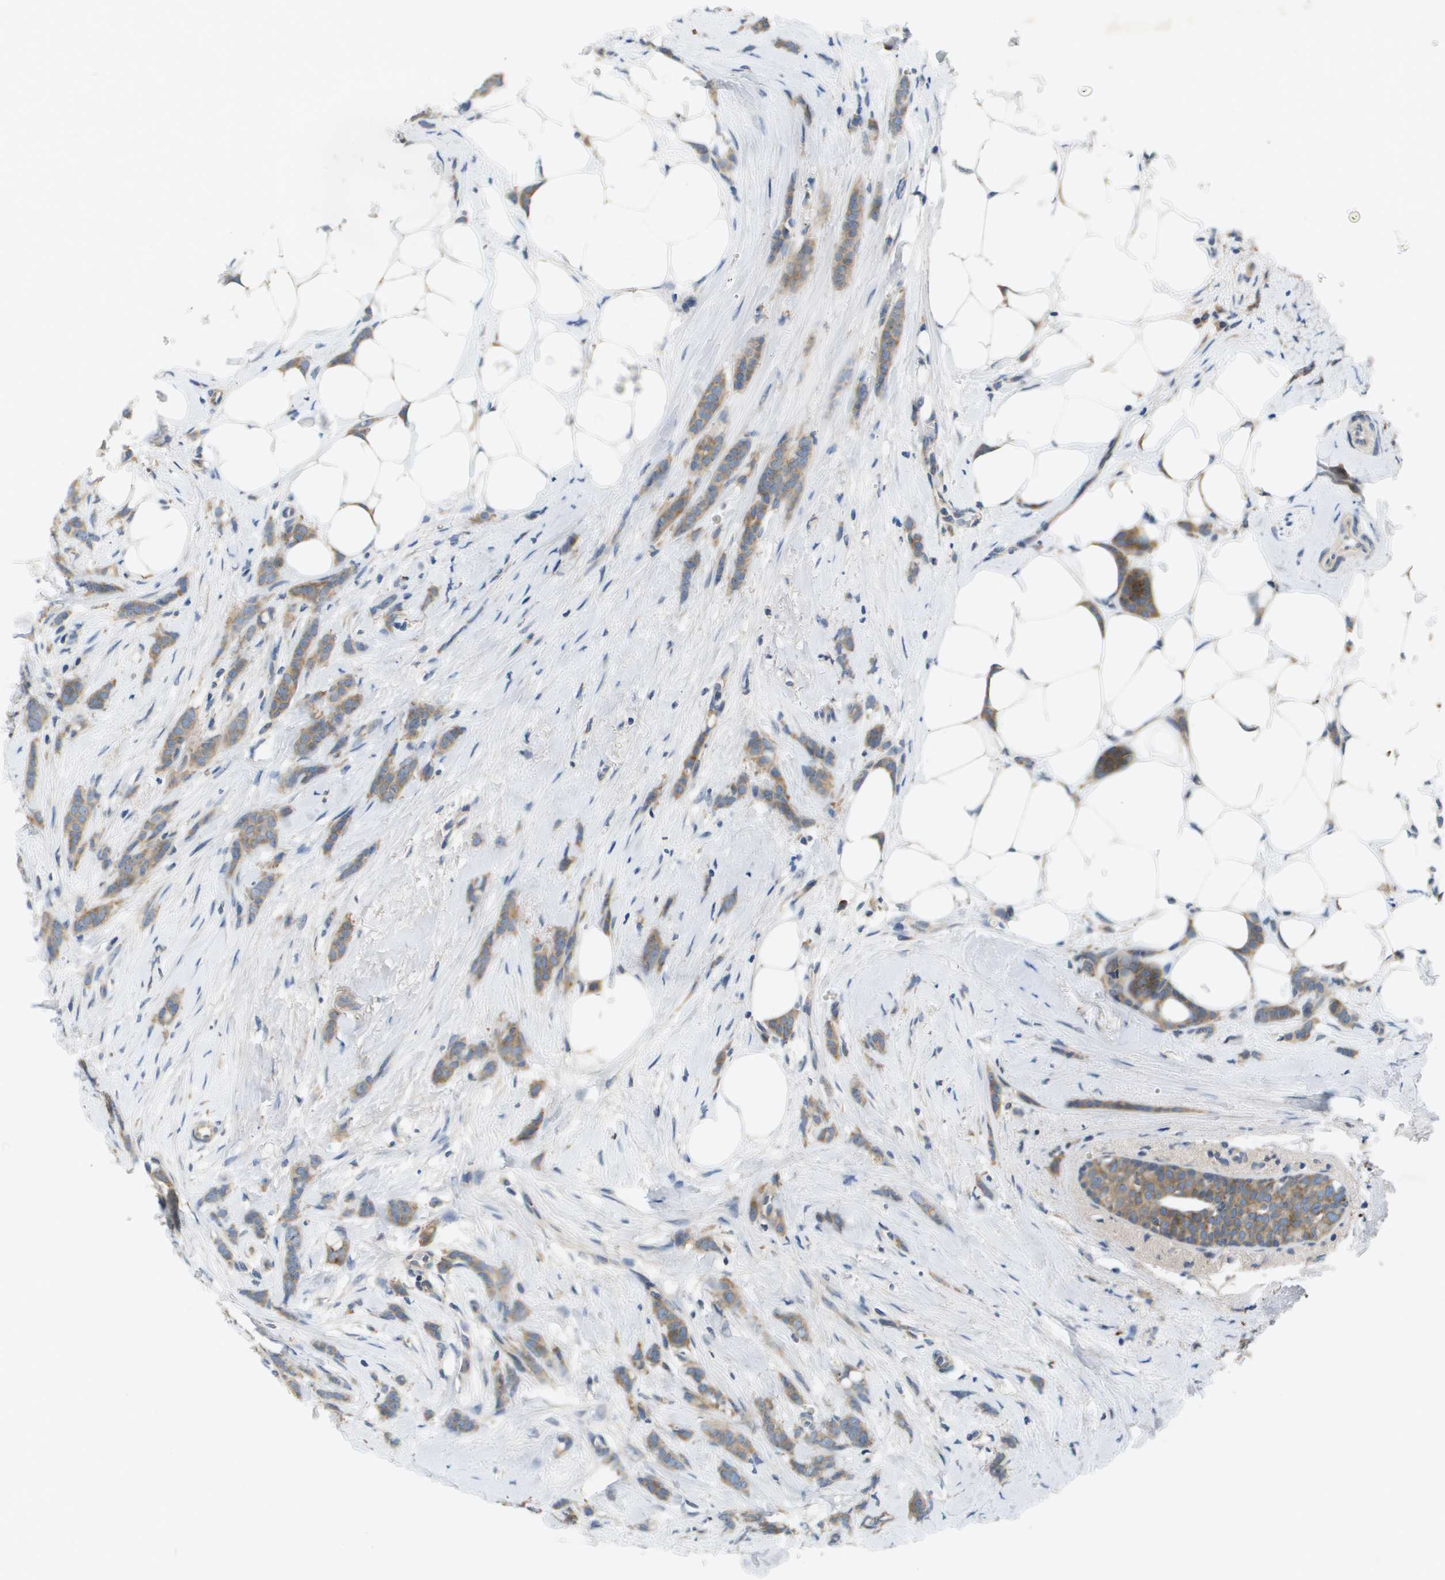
{"staining": {"intensity": "weak", "quantity": ">75%", "location": "cytoplasmic/membranous"}, "tissue": "breast cancer", "cell_type": "Tumor cells", "image_type": "cancer", "snomed": [{"axis": "morphology", "description": "Lobular carcinoma, in situ"}, {"axis": "morphology", "description": "Lobular carcinoma"}, {"axis": "topography", "description": "Breast"}], "caption": "The image shows a brown stain indicating the presence of a protein in the cytoplasmic/membranous of tumor cells in breast lobular carcinoma in situ.", "gene": "SLC25A20", "patient": {"sex": "female", "age": 41}}